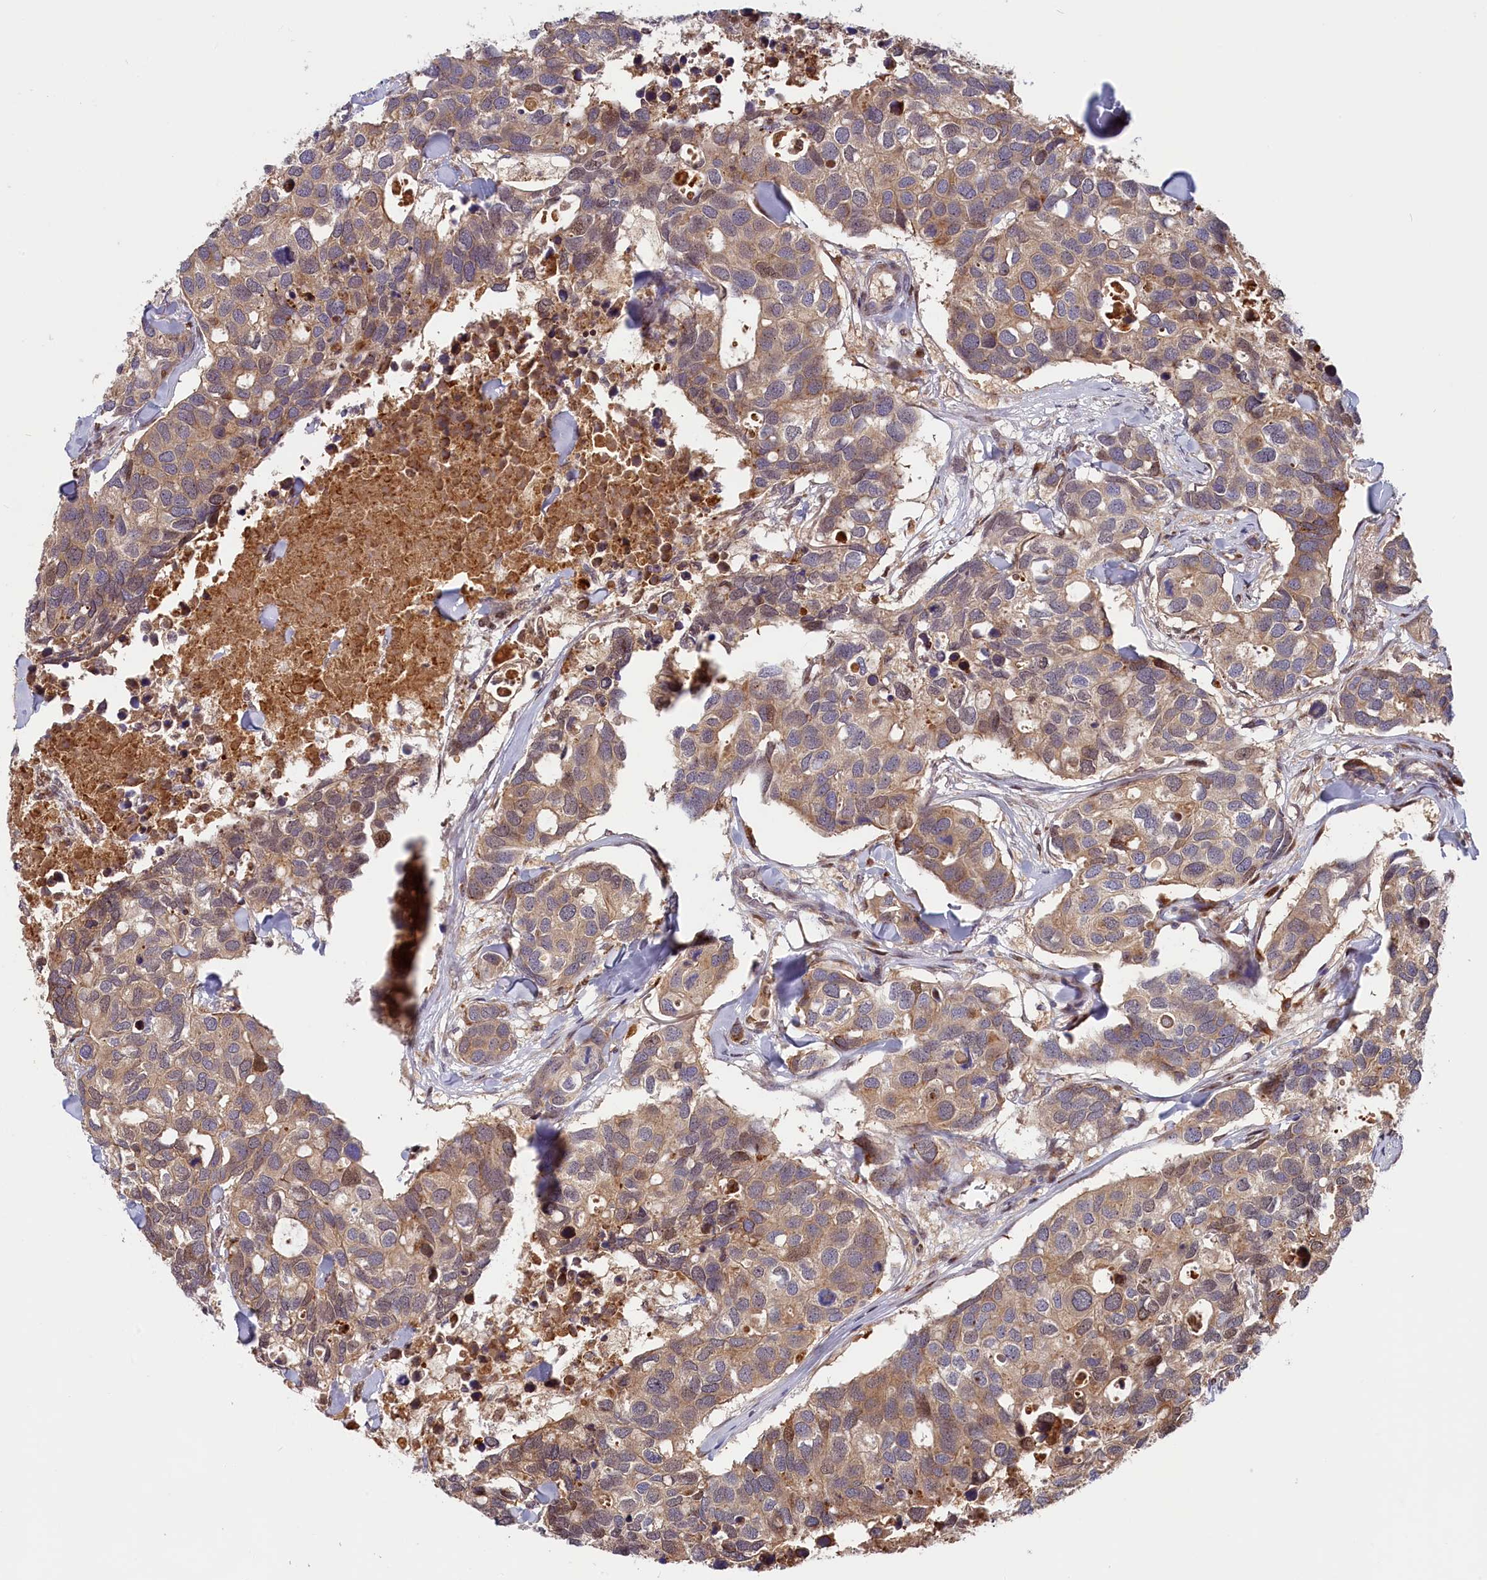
{"staining": {"intensity": "weak", "quantity": ">75%", "location": "cytoplasmic/membranous"}, "tissue": "breast cancer", "cell_type": "Tumor cells", "image_type": "cancer", "snomed": [{"axis": "morphology", "description": "Duct carcinoma"}, {"axis": "topography", "description": "Breast"}], "caption": "A micrograph of human breast intraductal carcinoma stained for a protein shows weak cytoplasmic/membranous brown staining in tumor cells.", "gene": "CHST12", "patient": {"sex": "female", "age": 83}}